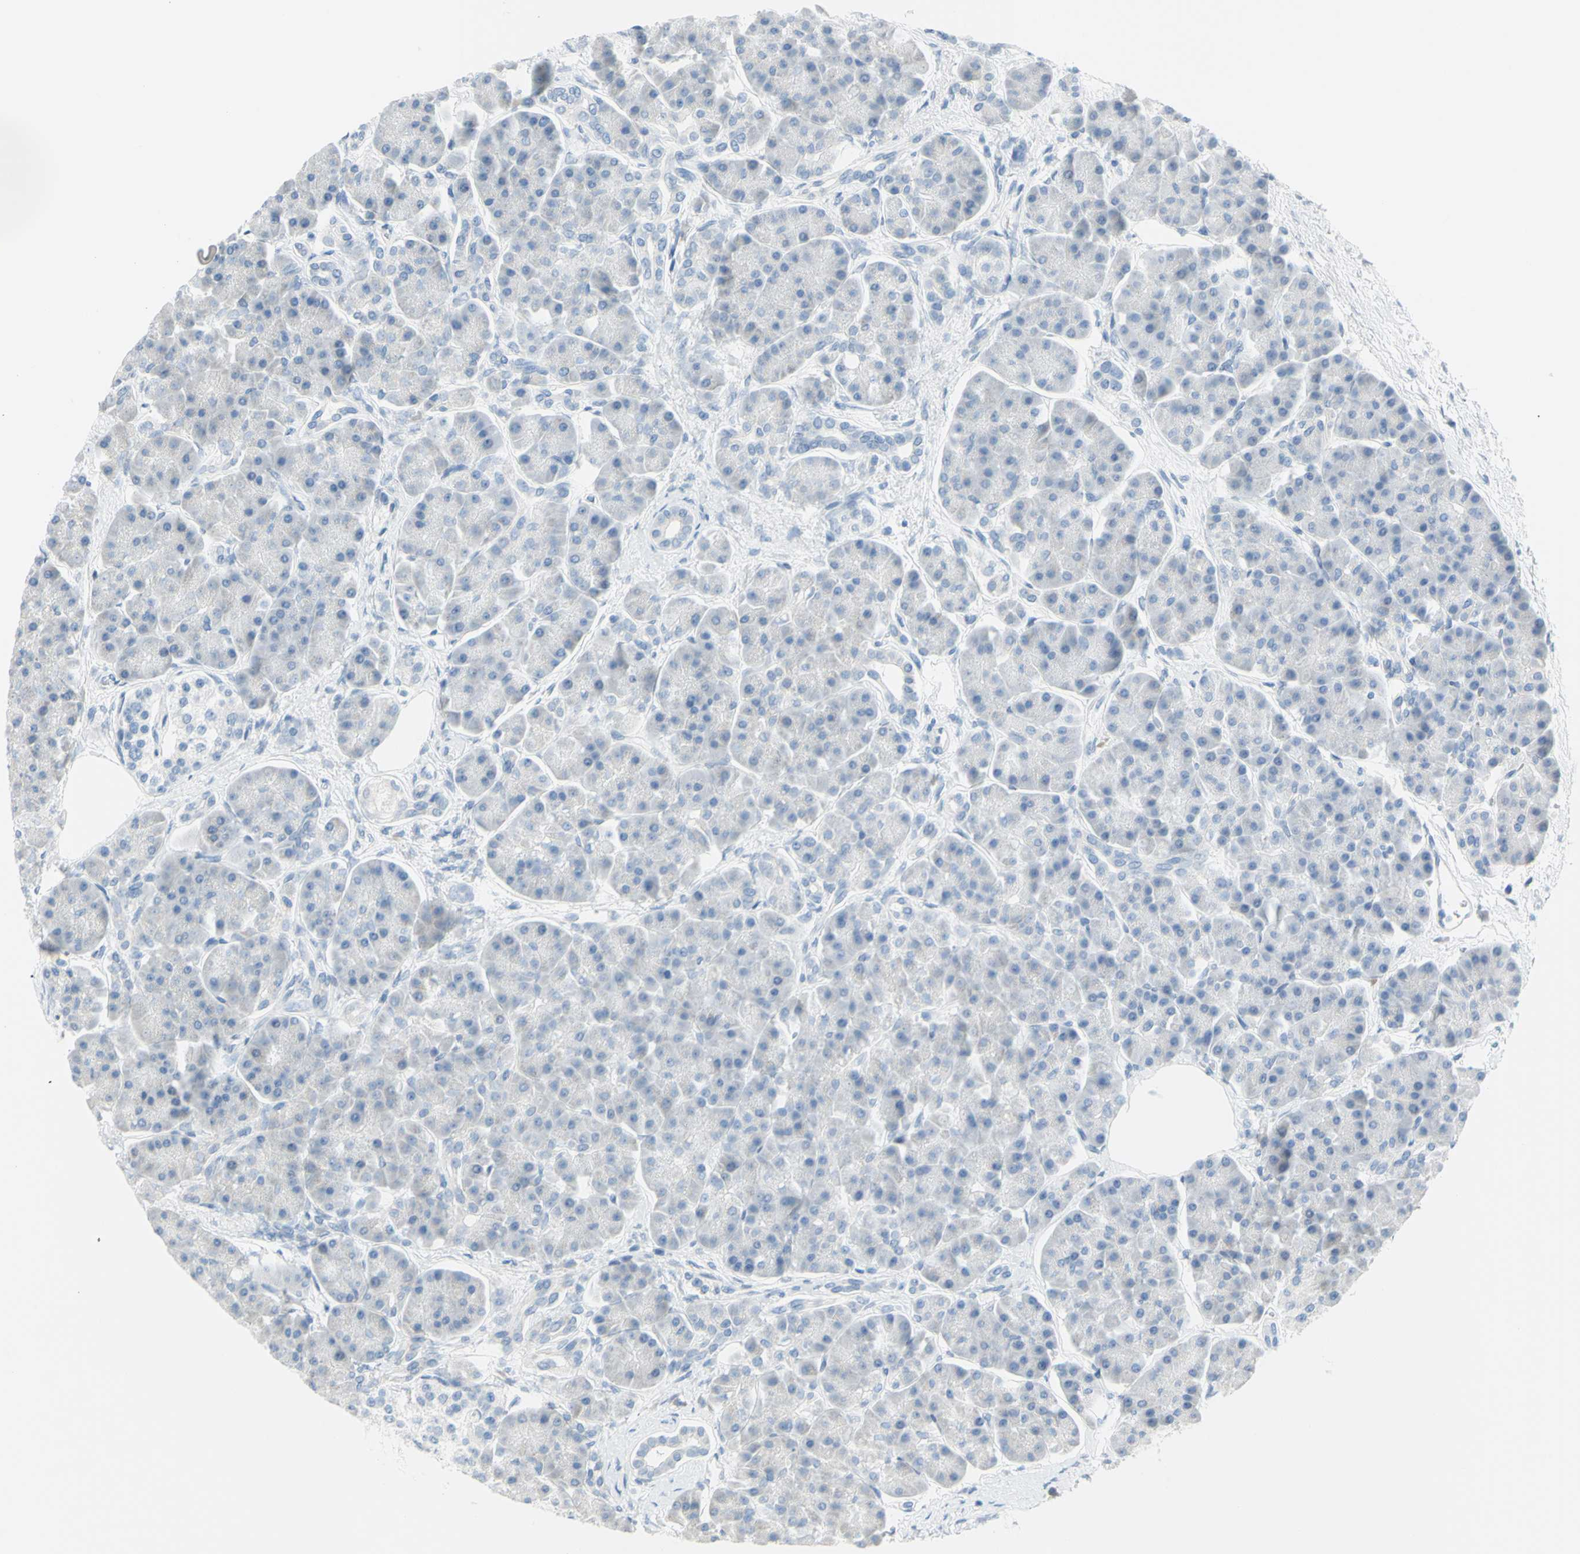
{"staining": {"intensity": "negative", "quantity": "none", "location": "none"}, "tissue": "pancreas", "cell_type": "Exocrine glandular cells", "image_type": "normal", "snomed": [{"axis": "morphology", "description": "Normal tissue, NOS"}, {"axis": "topography", "description": "Pancreas"}], "caption": "Immunohistochemistry of benign pancreas exhibits no expression in exocrine glandular cells. (Stains: DAB IHC with hematoxylin counter stain, Microscopy: brightfield microscopy at high magnification).", "gene": "DCT", "patient": {"sex": "female", "age": 70}}